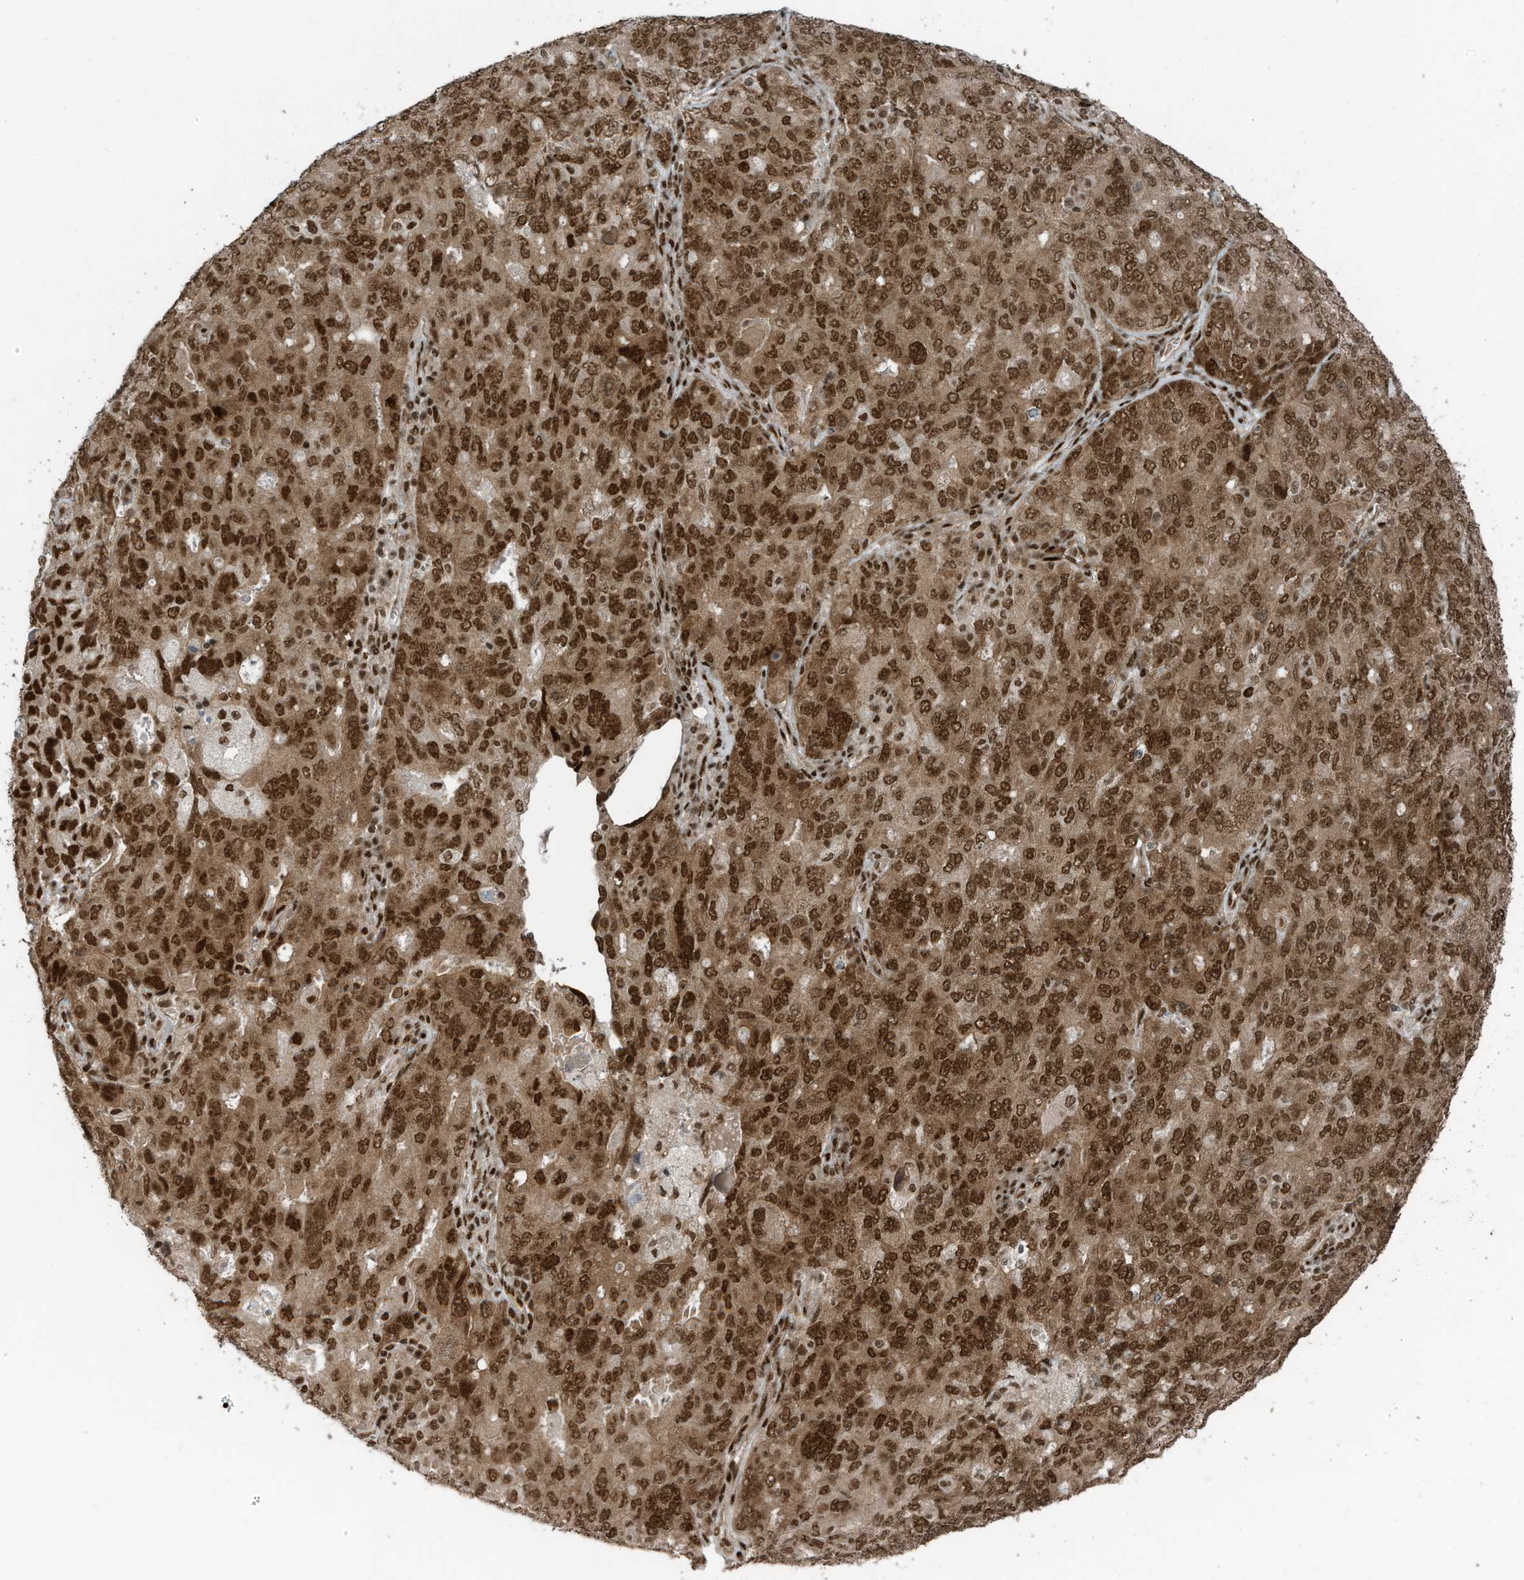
{"staining": {"intensity": "moderate", "quantity": ">75%", "location": "cytoplasmic/membranous,nuclear"}, "tissue": "ovarian cancer", "cell_type": "Tumor cells", "image_type": "cancer", "snomed": [{"axis": "morphology", "description": "Carcinoma, endometroid"}, {"axis": "topography", "description": "Ovary"}], "caption": "Immunohistochemistry (IHC) histopathology image of neoplastic tissue: ovarian endometroid carcinoma stained using immunohistochemistry (IHC) exhibits medium levels of moderate protein expression localized specifically in the cytoplasmic/membranous and nuclear of tumor cells, appearing as a cytoplasmic/membranous and nuclear brown color.", "gene": "PCNP", "patient": {"sex": "female", "age": 62}}